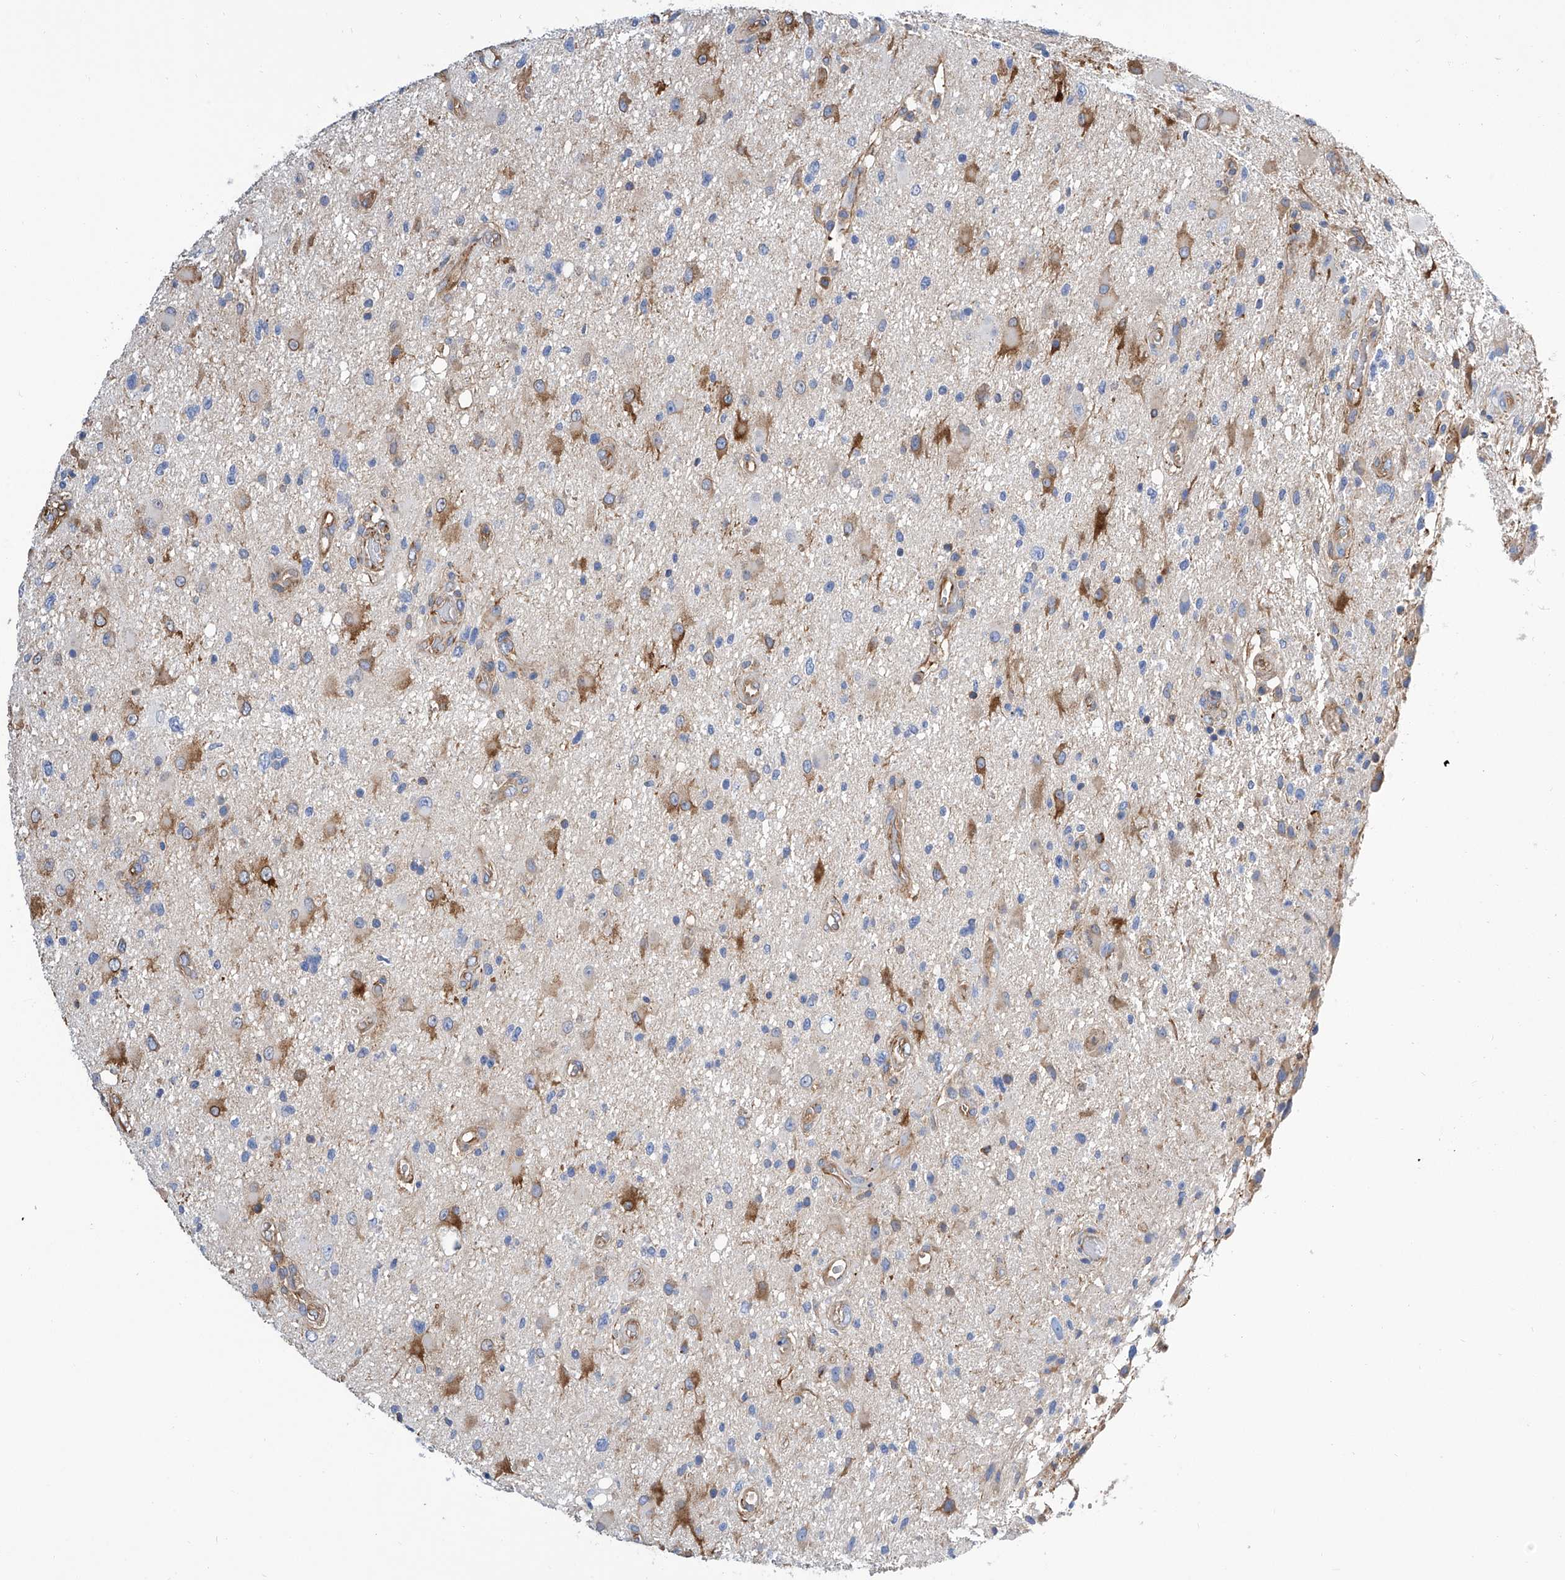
{"staining": {"intensity": "moderate", "quantity": "<25%", "location": "cytoplasmic/membranous"}, "tissue": "glioma", "cell_type": "Tumor cells", "image_type": "cancer", "snomed": [{"axis": "morphology", "description": "Glioma, malignant, High grade"}, {"axis": "topography", "description": "Brain"}], "caption": "The image demonstrates staining of malignant high-grade glioma, revealing moderate cytoplasmic/membranous protein positivity (brown color) within tumor cells. (brown staining indicates protein expression, while blue staining denotes nuclei).", "gene": "GPT", "patient": {"sex": "male", "age": 33}}